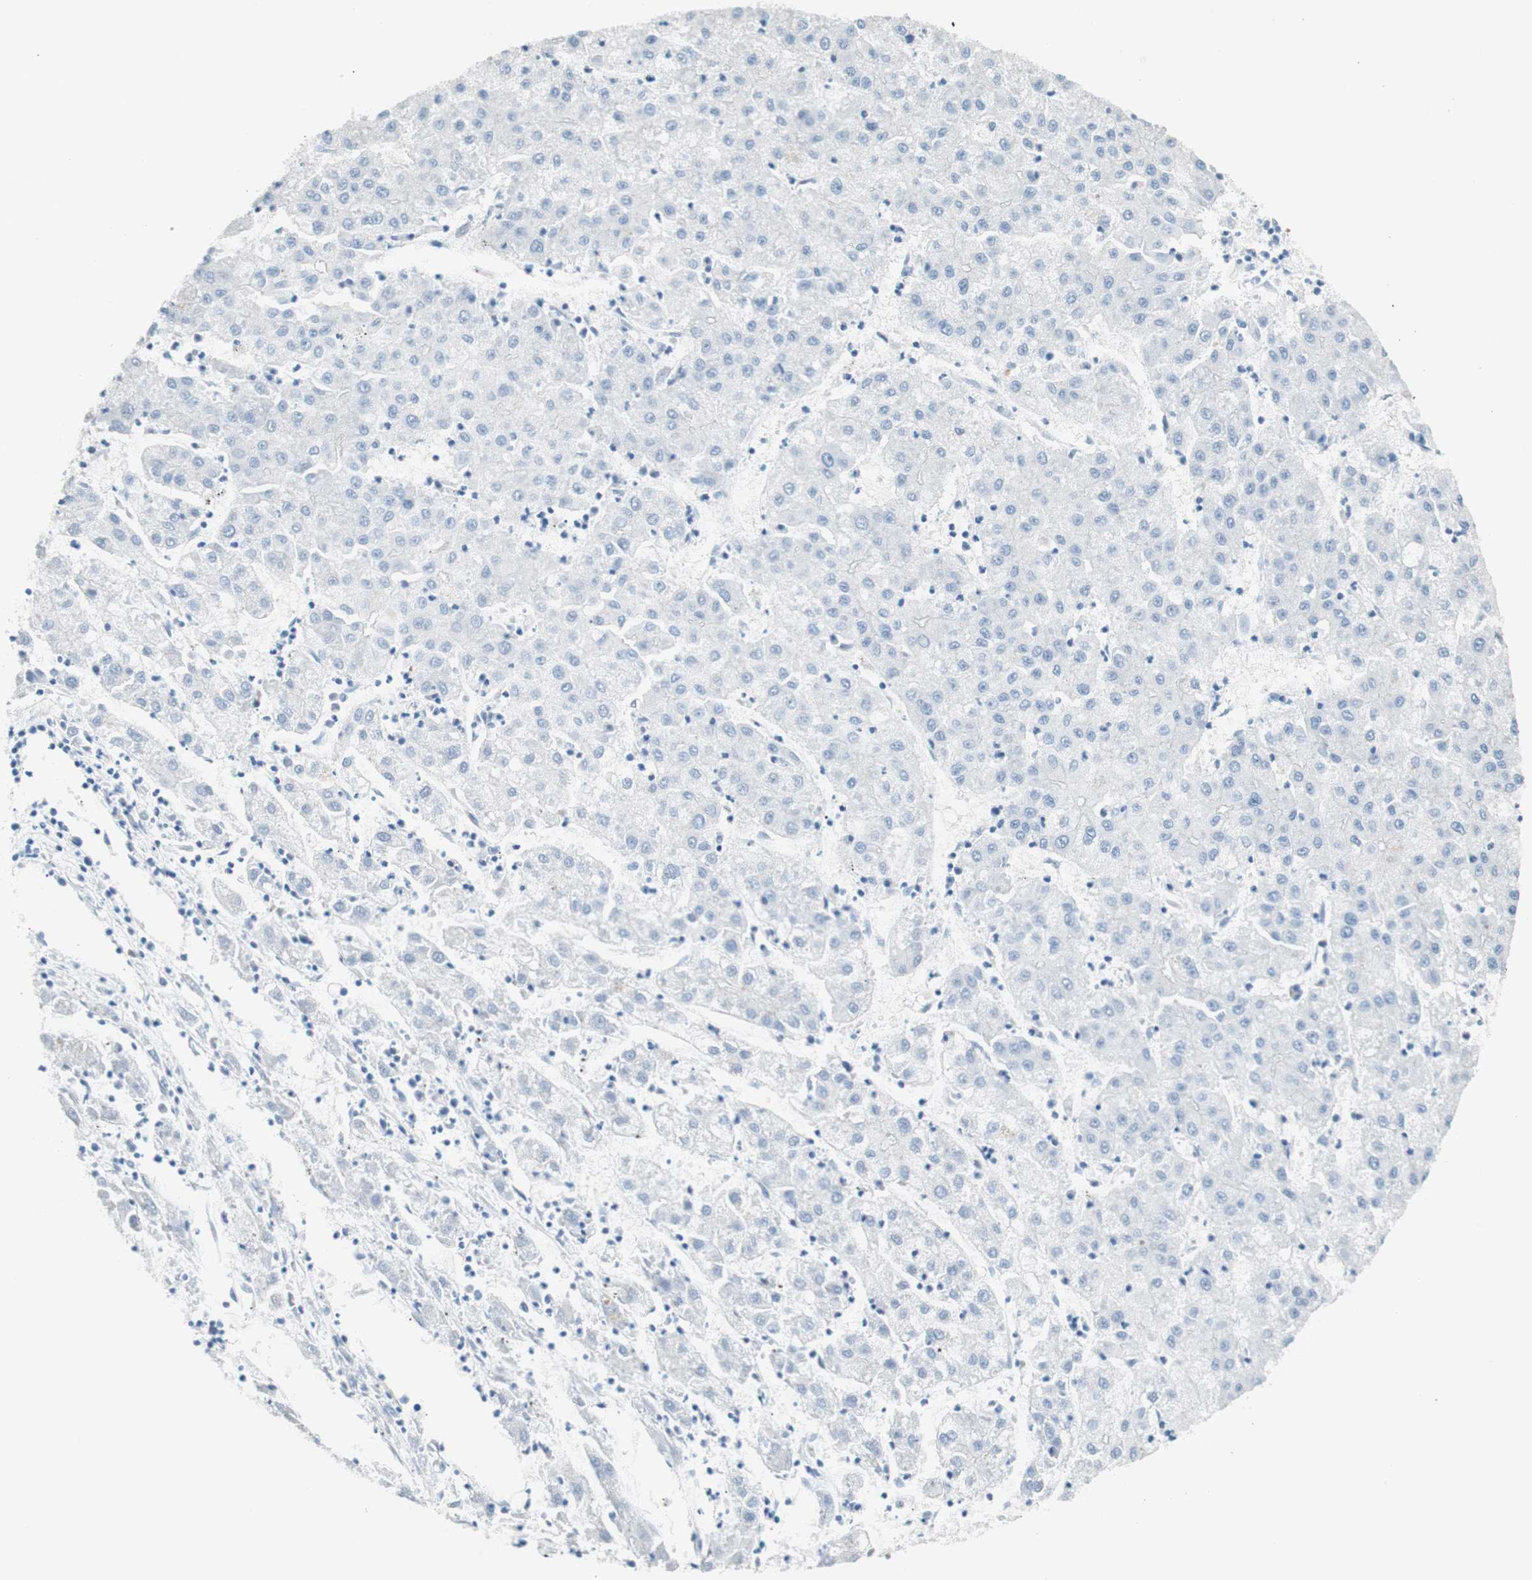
{"staining": {"intensity": "negative", "quantity": "none", "location": "none"}, "tissue": "liver cancer", "cell_type": "Tumor cells", "image_type": "cancer", "snomed": [{"axis": "morphology", "description": "Carcinoma, Hepatocellular, NOS"}, {"axis": "topography", "description": "Liver"}], "caption": "The histopathology image exhibits no staining of tumor cells in liver hepatocellular carcinoma.", "gene": "FOSL1", "patient": {"sex": "male", "age": 72}}